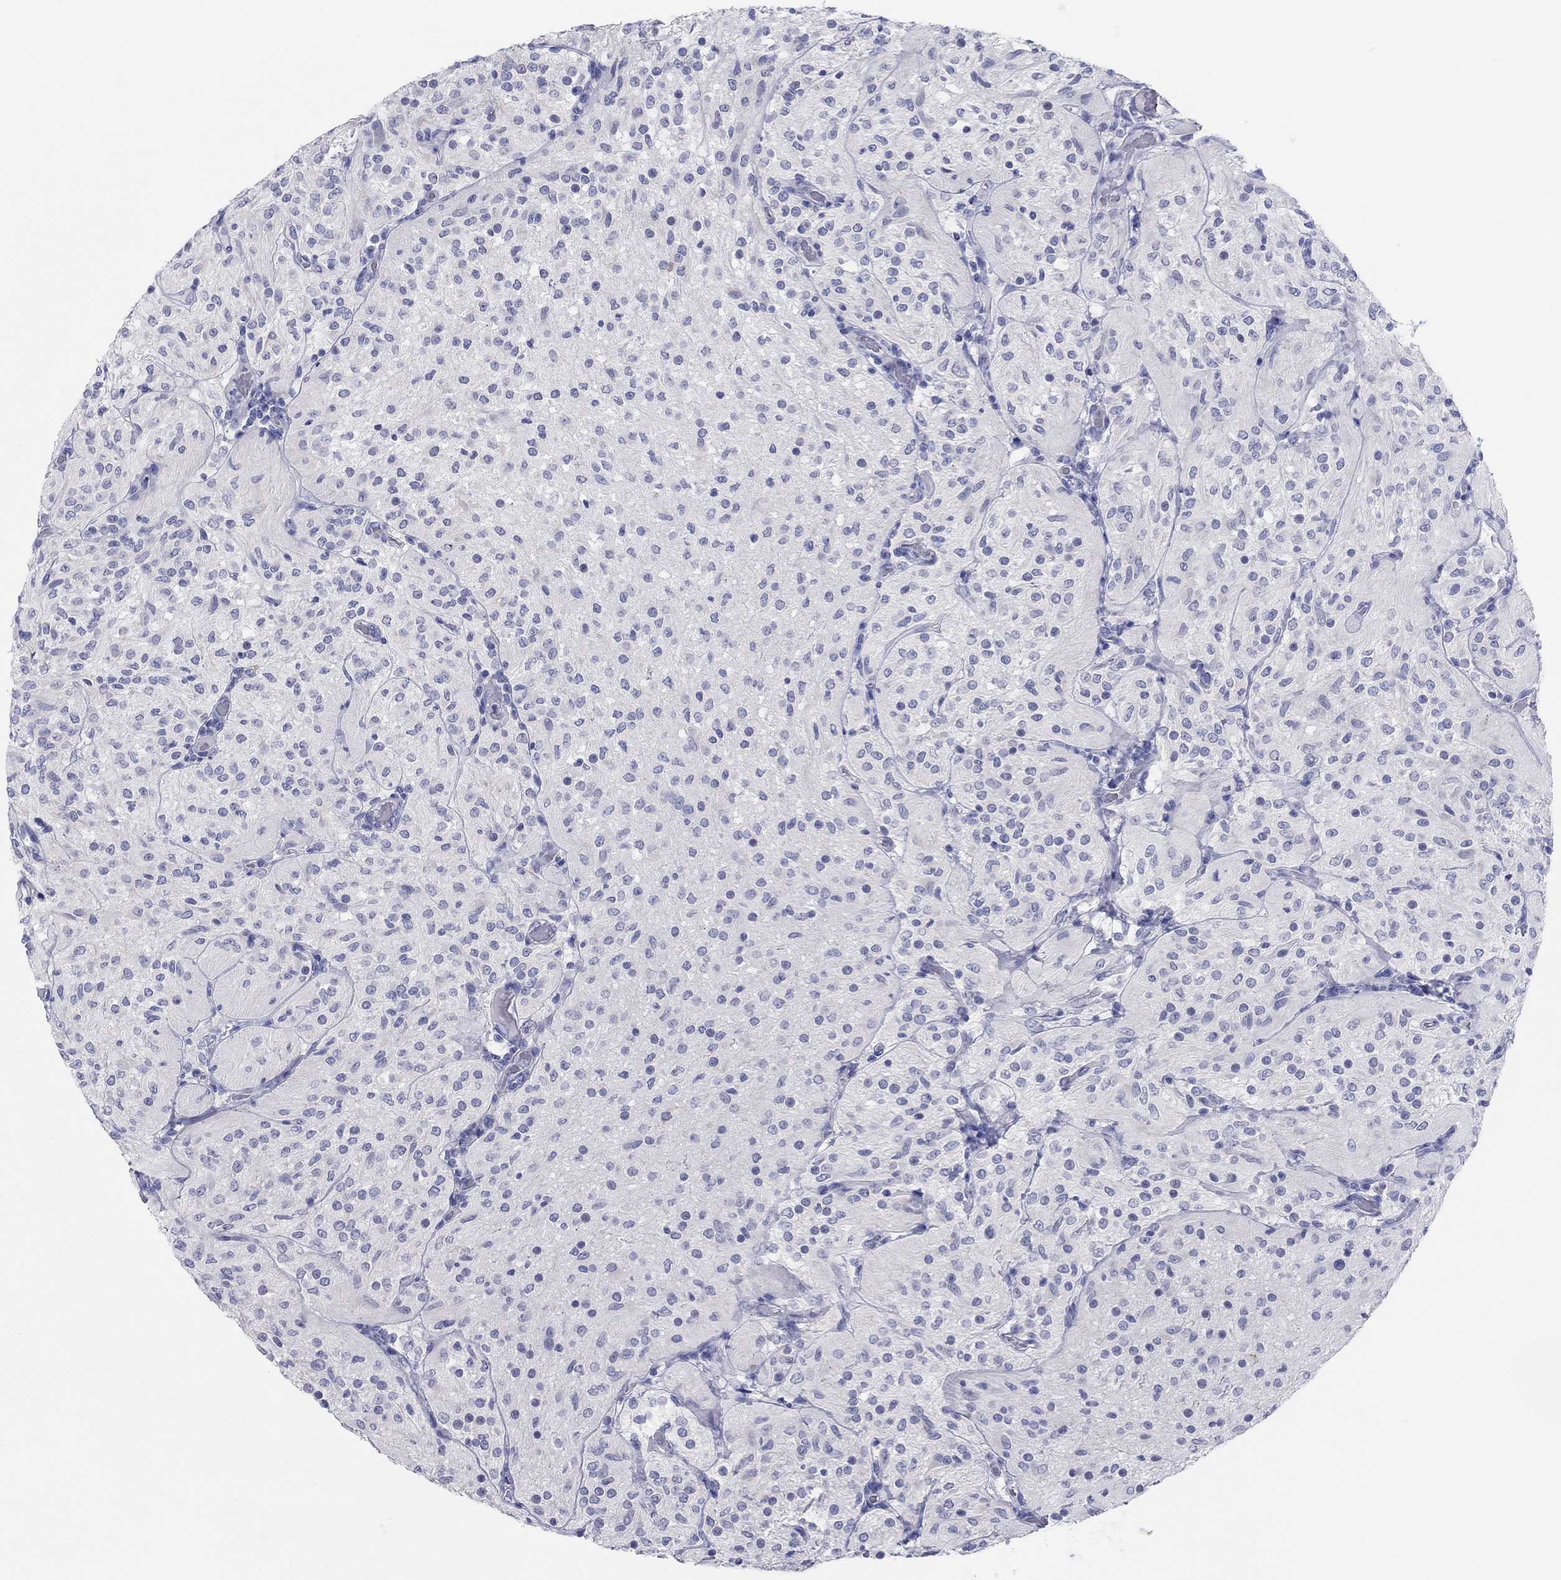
{"staining": {"intensity": "negative", "quantity": "none", "location": "none"}, "tissue": "glioma", "cell_type": "Tumor cells", "image_type": "cancer", "snomed": [{"axis": "morphology", "description": "Glioma, malignant, Low grade"}, {"axis": "topography", "description": "Brain"}], "caption": "Immunohistochemistry histopathology image of neoplastic tissue: human malignant low-grade glioma stained with DAB exhibits no significant protein positivity in tumor cells. Brightfield microscopy of immunohistochemistry stained with DAB (3,3'-diaminobenzidine) (brown) and hematoxylin (blue), captured at high magnification.", "gene": "ERICH3", "patient": {"sex": "male", "age": 3}}